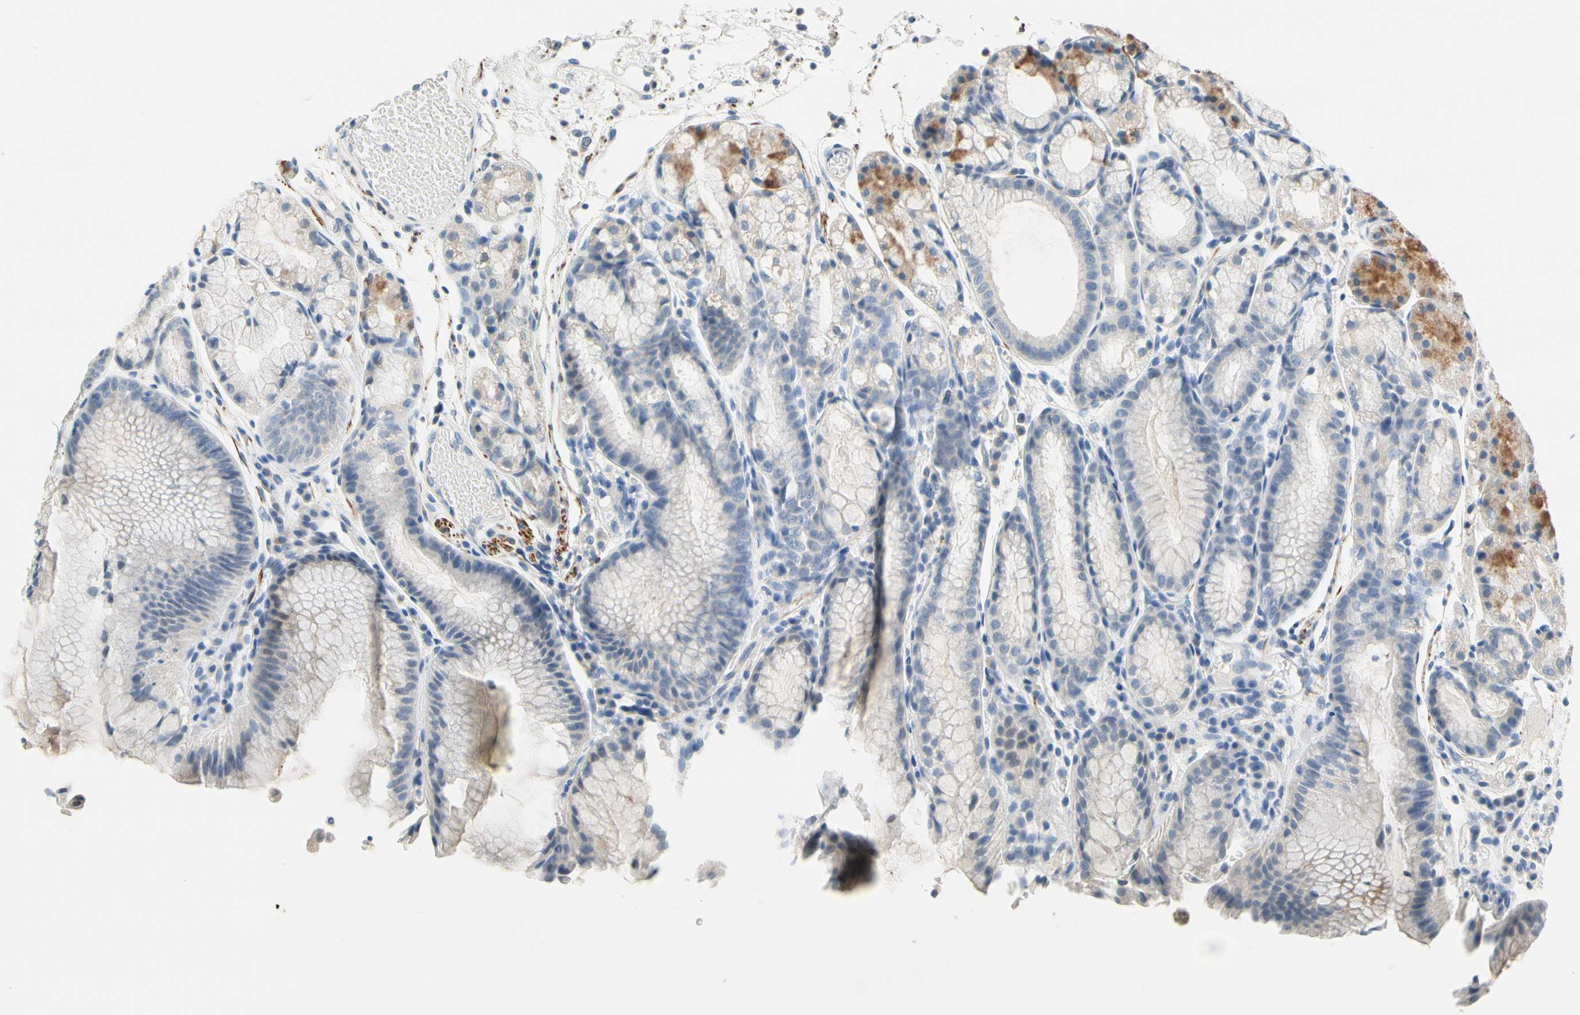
{"staining": {"intensity": "moderate", "quantity": "25%-75%", "location": "cytoplasmic/membranous"}, "tissue": "stomach", "cell_type": "Glandular cells", "image_type": "normal", "snomed": [{"axis": "morphology", "description": "Normal tissue, NOS"}, {"axis": "topography", "description": "Stomach, upper"}], "caption": "A high-resolution image shows IHC staining of benign stomach, which reveals moderate cytoplasmic/membranous expression in approximately 25%-75% of glandular cells.", "gene": "SLC27A6", "patient": {"sex": "male", "age": 72}}